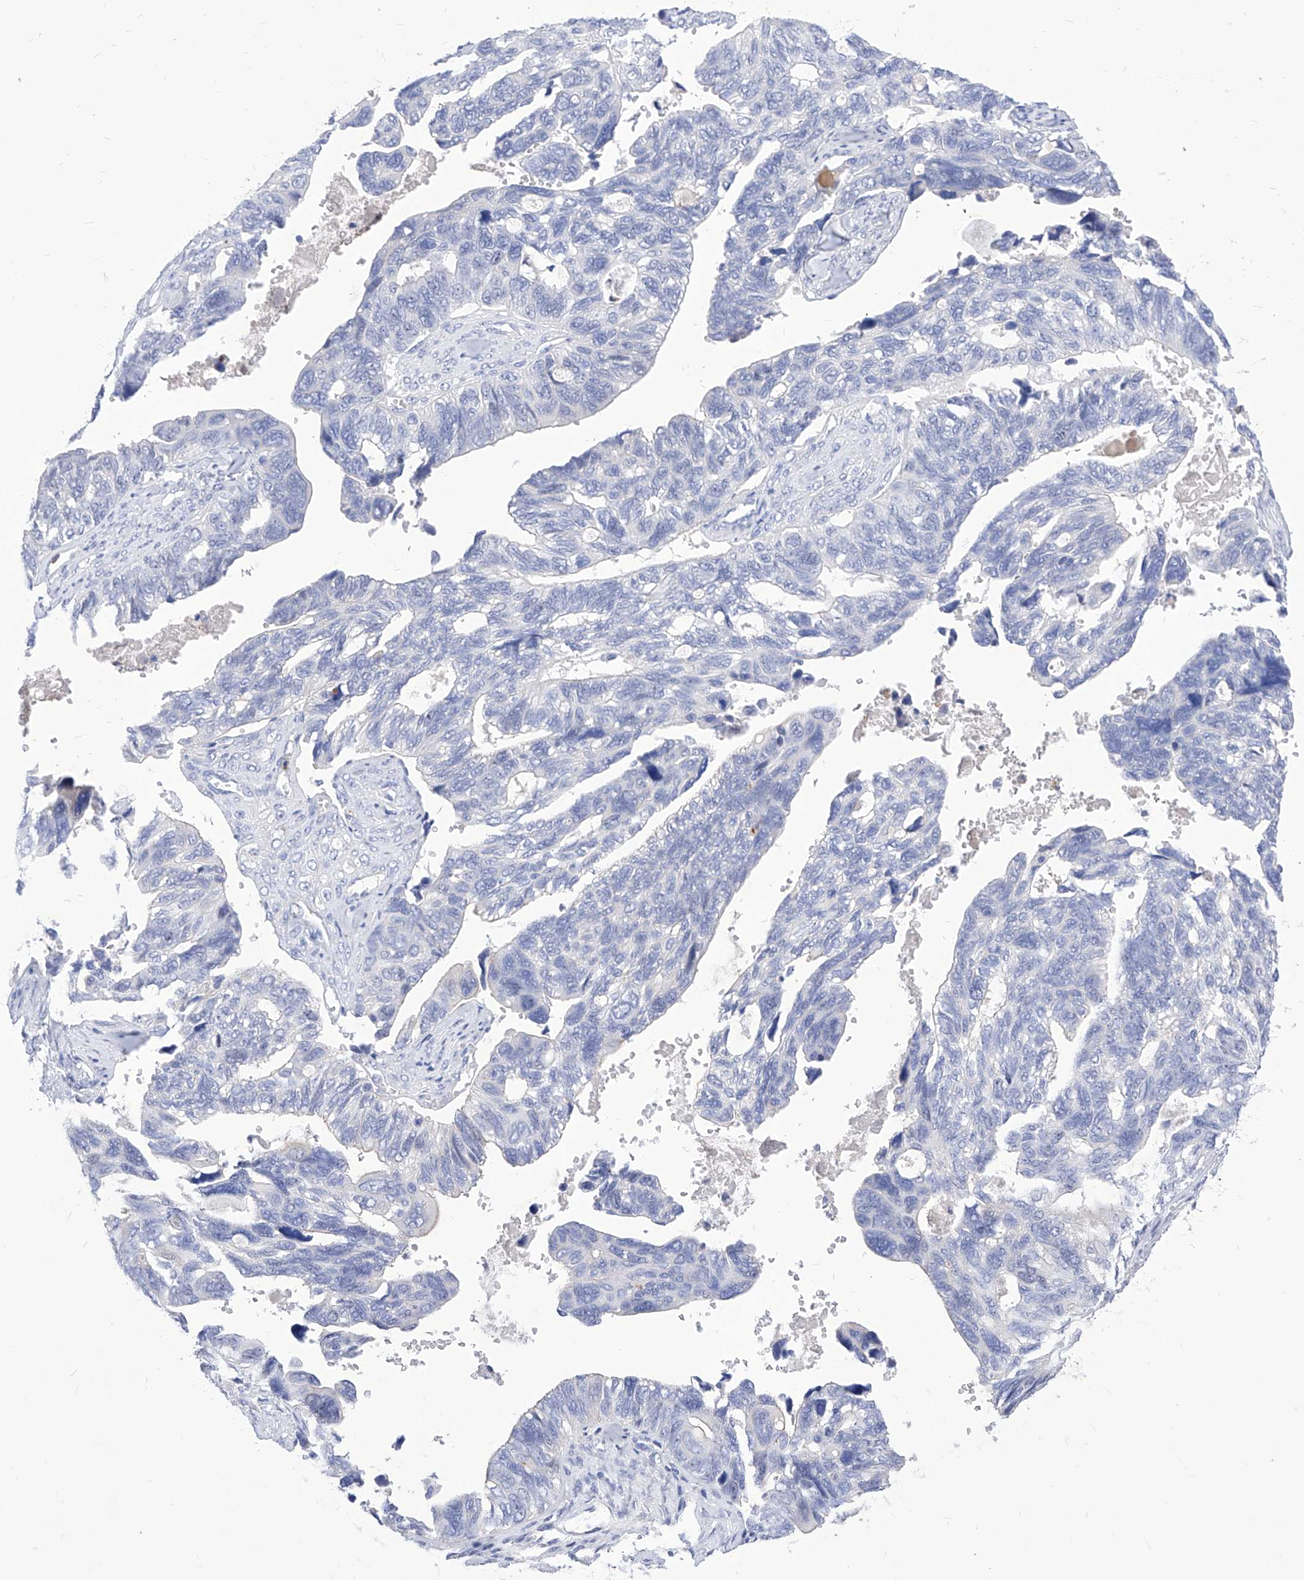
{"staining": {"intensity": "negative", "quantity": "none", "location": "none"}, "tissue": "ovarian cancer", "cell_type": "Tumor cells", "image_type": "cancer", "snomed": [{"axis": "morphology", "description": "Cystadenocarcinoma, serous, NOS"}, {"axis": "topography", "description": "Ovary"}], "caption": "The image reveals no significant staining in tumor cells of ovarian cancer (serous cystadenocarcinoma). (IHC, brightfield microscopy, high magnification).", "gene": "VAX1", "patient": {"sex": "female", "age": 79}}